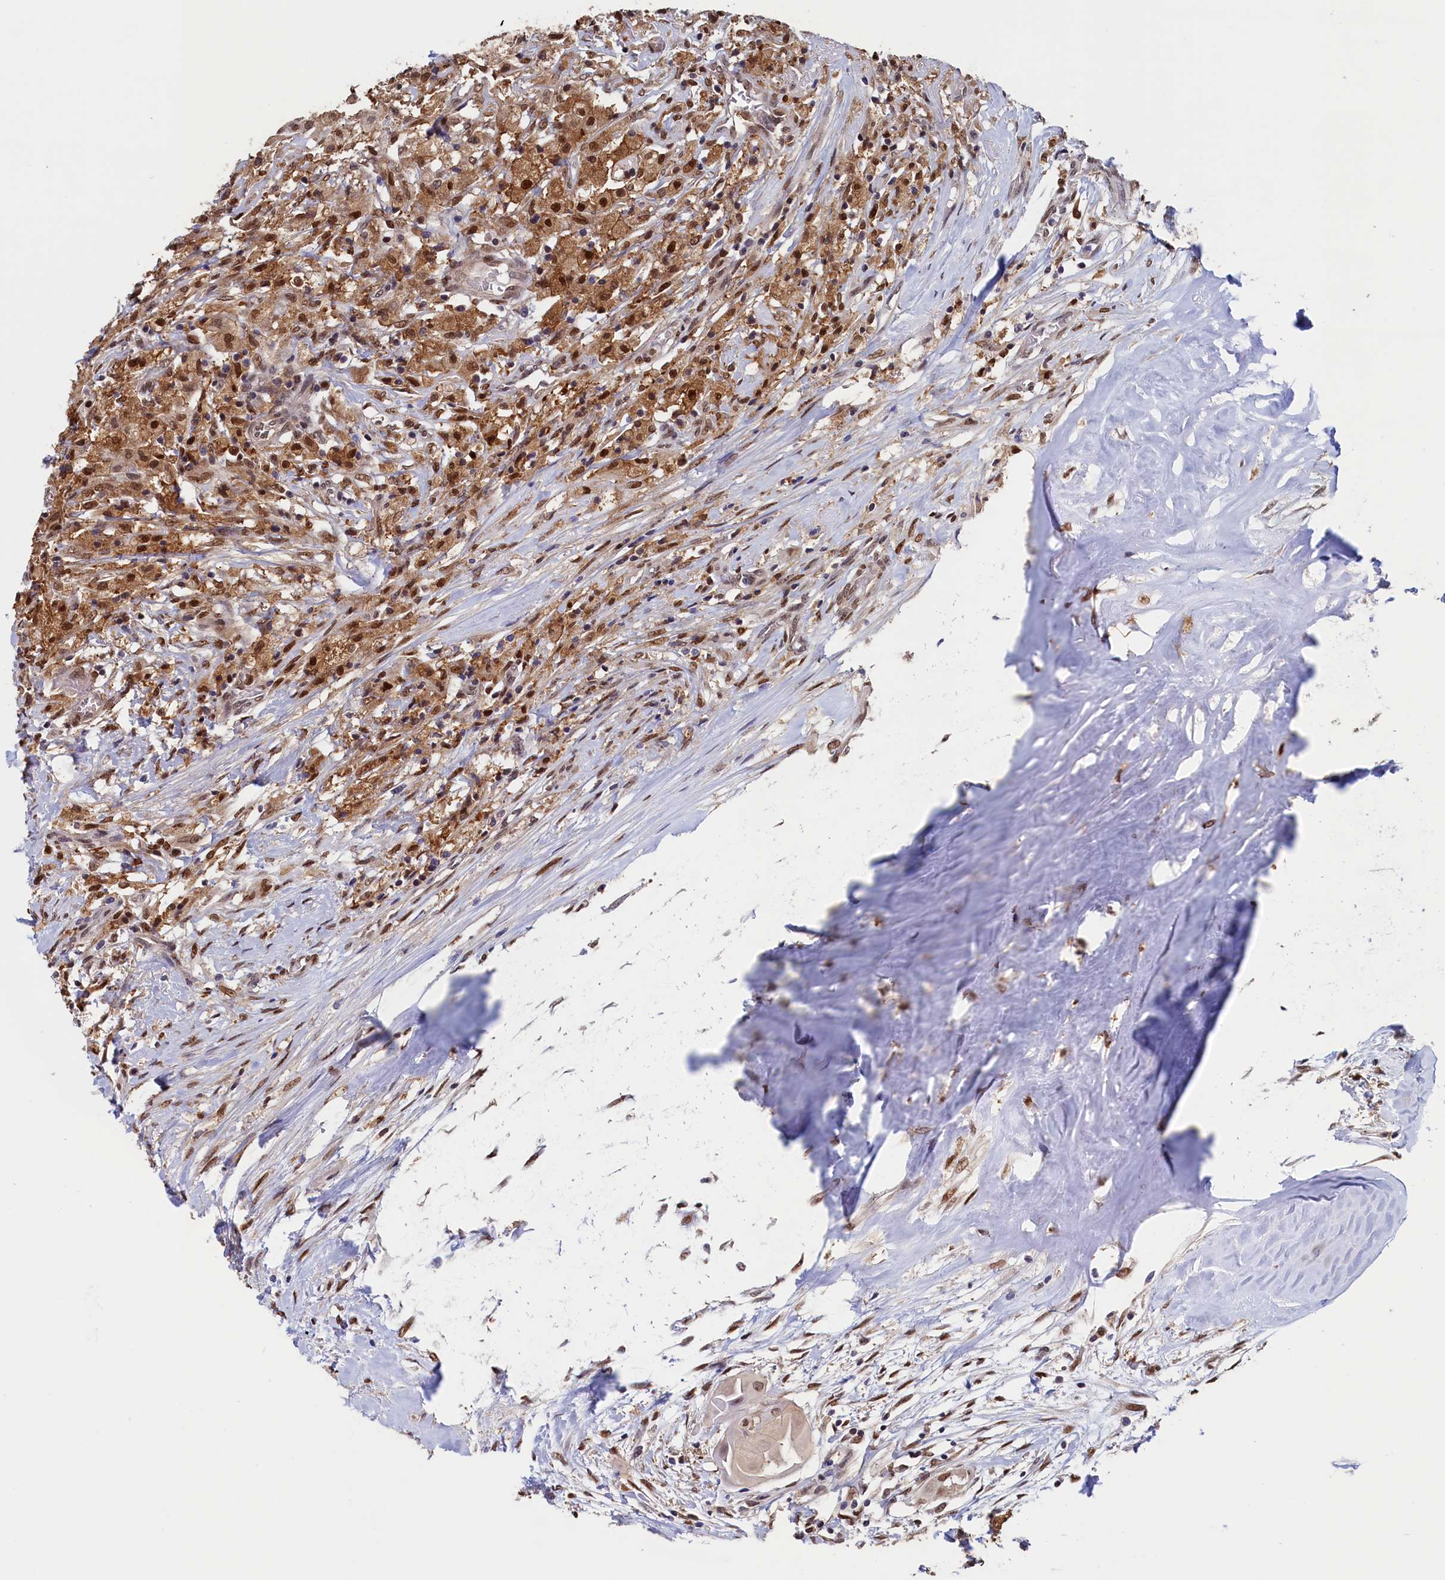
{"staining": {"intensity": "moderate", "quantity": ">75%", "location": "cytoplasmic/membranous,nuclear"}, "tissue": "thyroid cancer", "cell_type": "Tumor cells", "image_type": "cancer", "snomed": [{"axis": "morphology", "description": "Papillary adenocarcinoma, NOS"}, {"axis": "topography", "description": "Thyroid gland"}], "caption": "Thyroid papillary adenocarcinoma was stained to show a protein in brown. There is medium levels of moderate cytoplasmic/membranous and nuclear staining in about >75% of tumor cells.", "gene": "AHCY", "patient": {"sex": "female", "age": 59}}